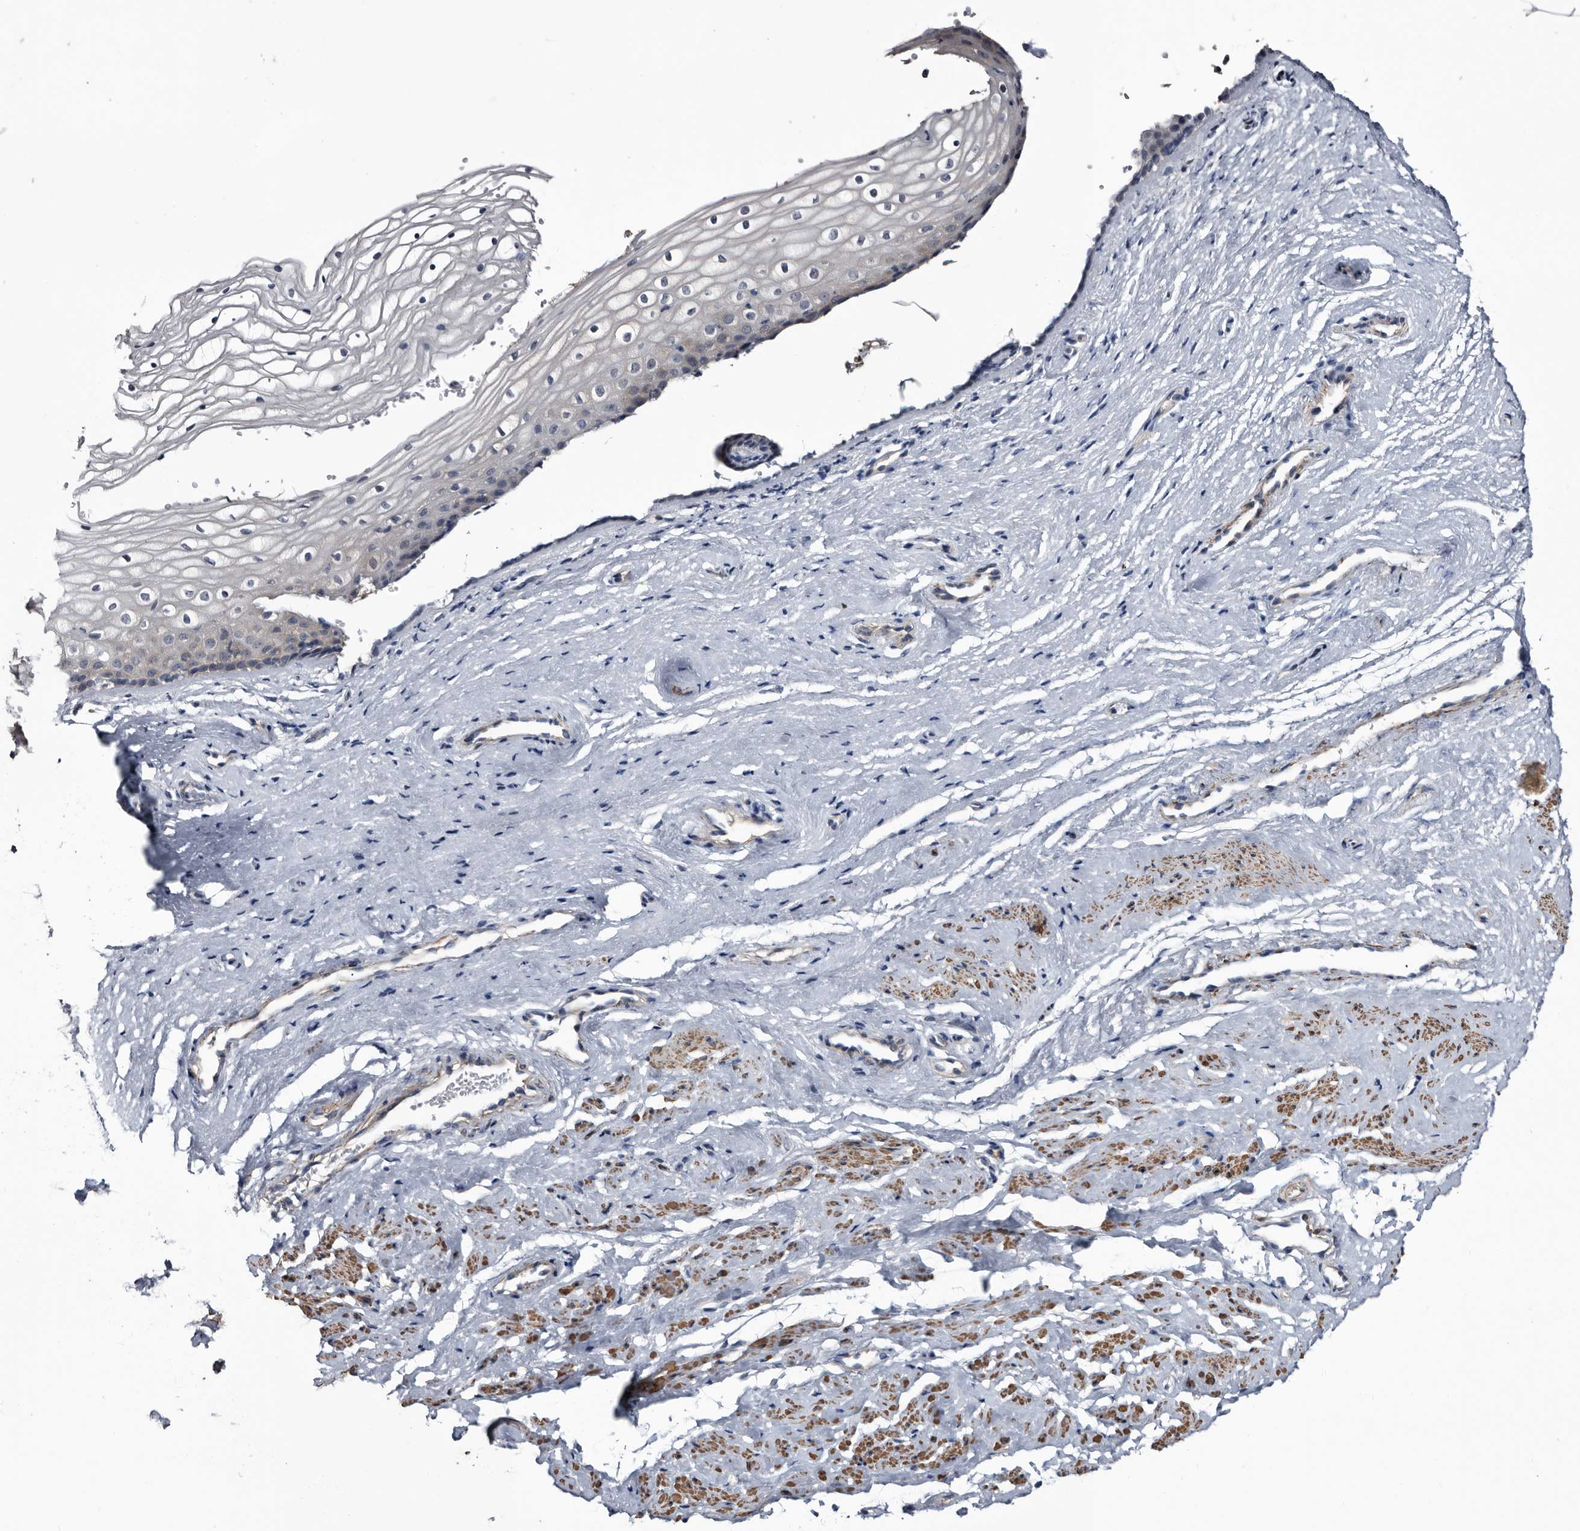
{"staining": {"intensity": "negative", "quantity": "none", "location": "none"}, "tissue": "vagina", "cell_type": "Squamous epithelial cells", "image_type": "normal", "snomed": [{"axis": "morphology", "description": "Normal tissue, NOS"}, {"axis": "topography", "description": "Vagina"}], "caption": "Immunohistochemistry micrograph of benign vagina stained for a protein (brown), which reveals no expression in squamous epithelial cells.", "gene": "IARS1", "patient": {"sex": "female", "age": 46}}